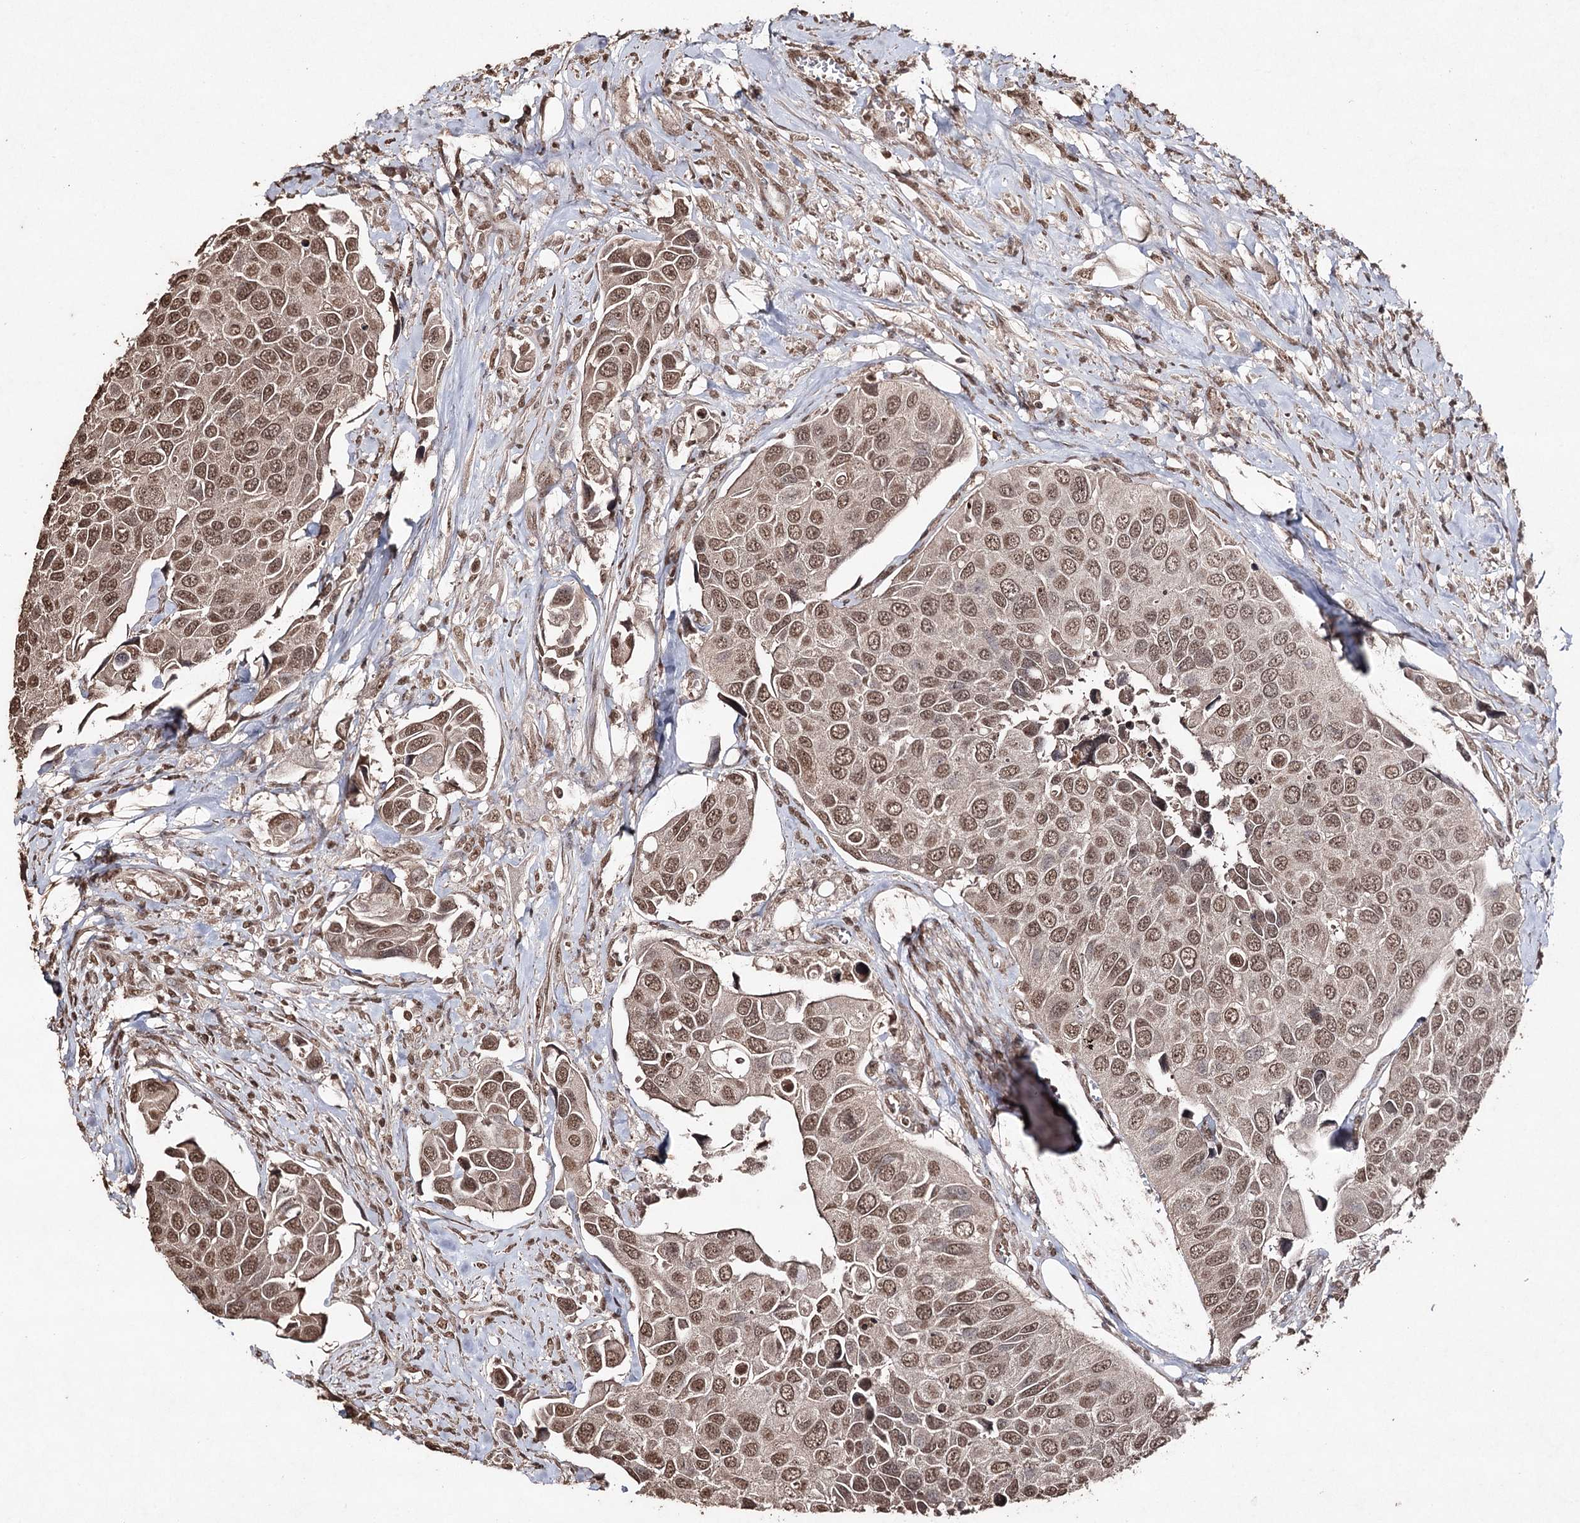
{"staining": {"intensity": "moderate", "quantity": ">75%", "location": "nuclear"}, "tissue": "urothelial cancer", "cell_type": "Tumor cells", "image_type": "cancer", "snomed": [{"axis": "morphology", "description": "Urothelial carcinoma, High grade"}, {"axis": "topography", "description": "Urinary bladder"}], "caption": "The histopathology image demonstrates immunohistochemical staining of high-grade urothelial carcinoma. There is moderate nuclear positivity is identified in about >75% of tumor cells.", "gene": "ATG14", "patient": {"sex": "male", "age": 74}}